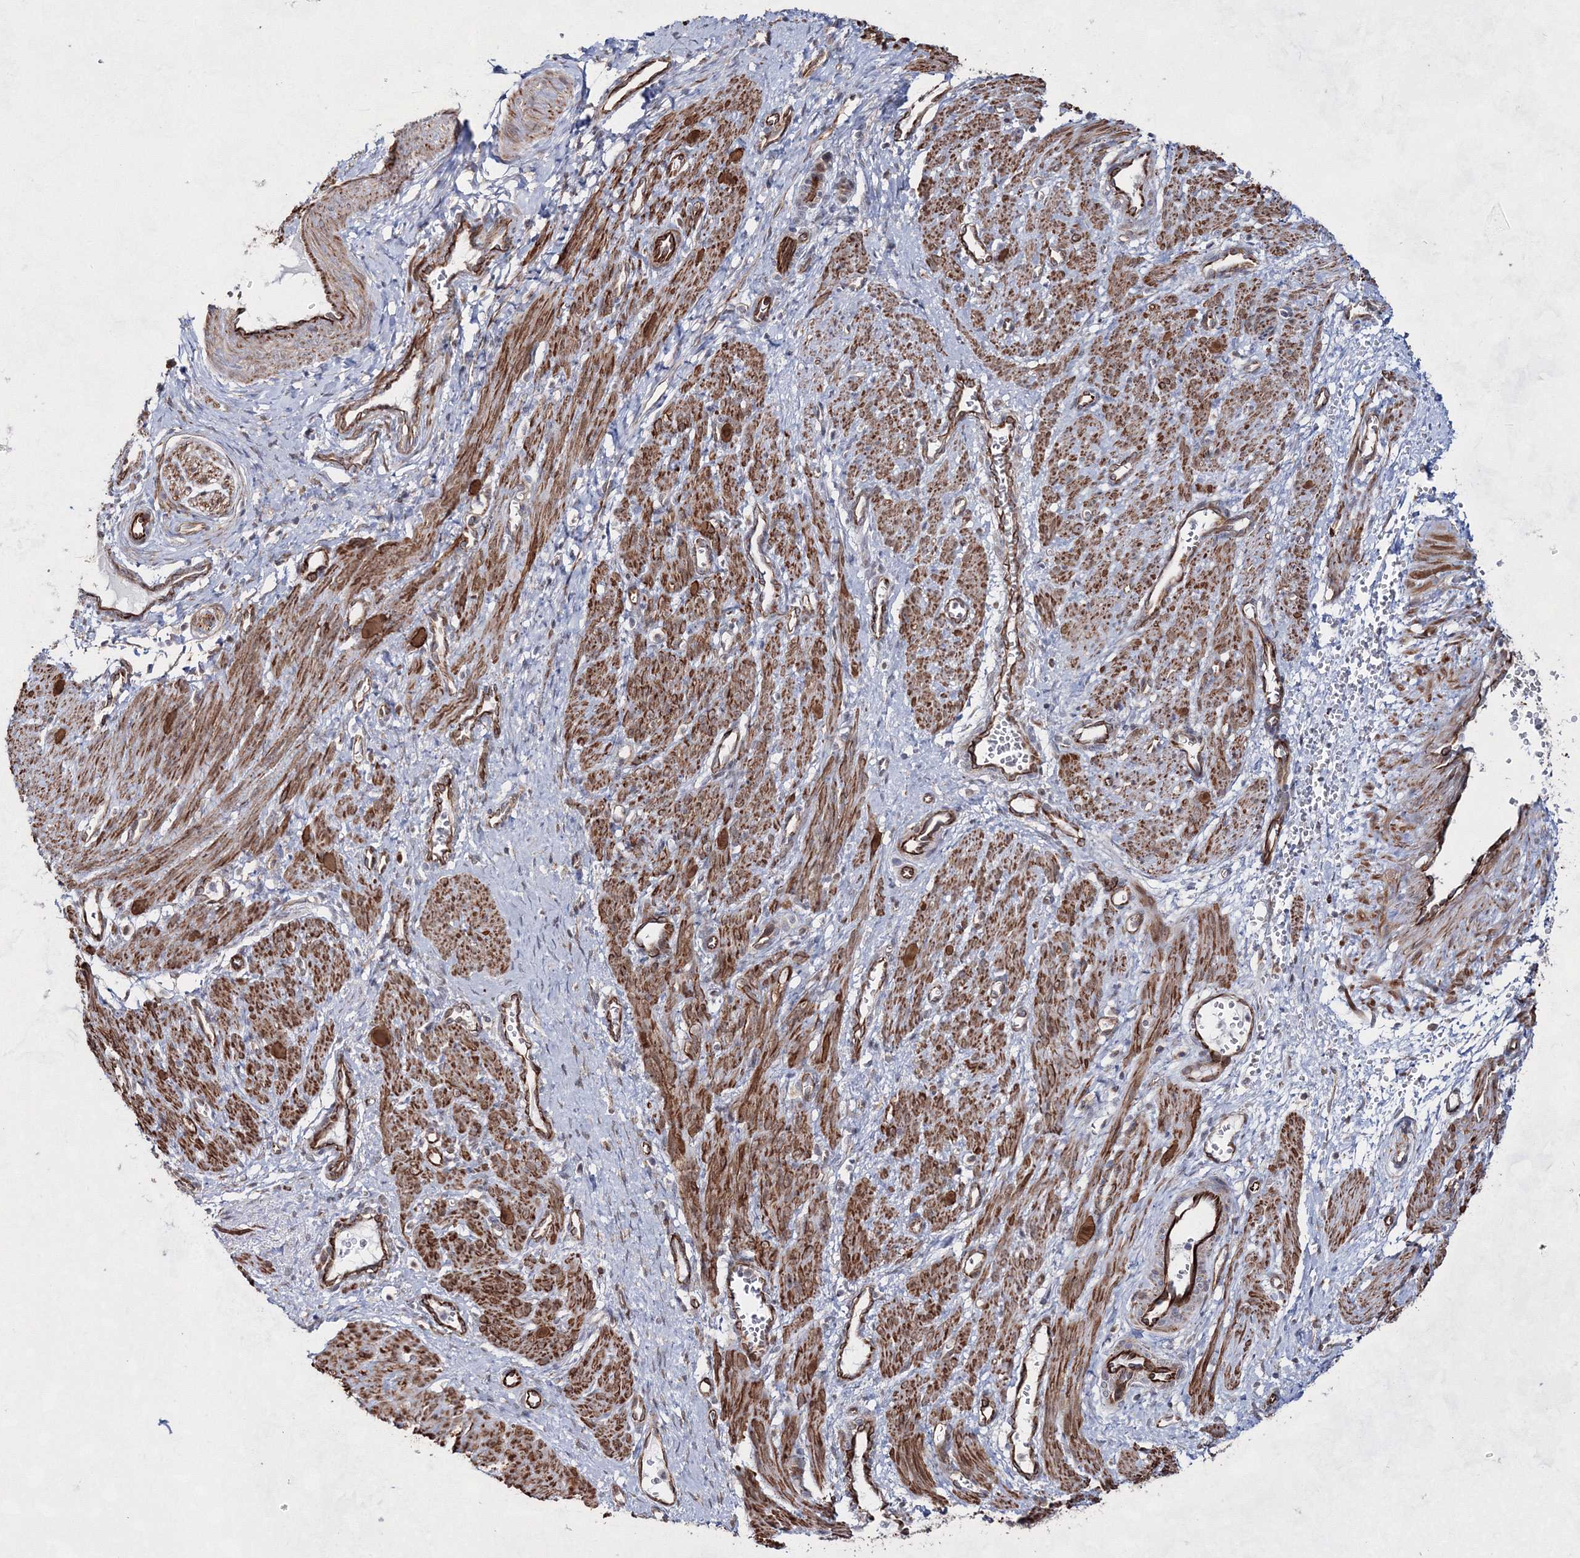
{"staining": {"intensity": "moderate", "quantity": ">75%", "location": "cytoplasmic/membranous"}, "tissue": "smooth muscle", "cell_type": "Smooth muscle cells", "image_type": "normal", "snomed": [{"axis": "morphology", "description": "Normal tissue, NOS"}, {"axis": "topography", "description": "Endometrium"}], "caption": "About >75% of smooth muscle cells in unremarkable human smooth muscle display moderate cytoplasmic/membranous protein staining as visualized by brown immunohistochemical staining.", "gene": "SNIP1", "patient": {"sex": "female", "age": 33}}